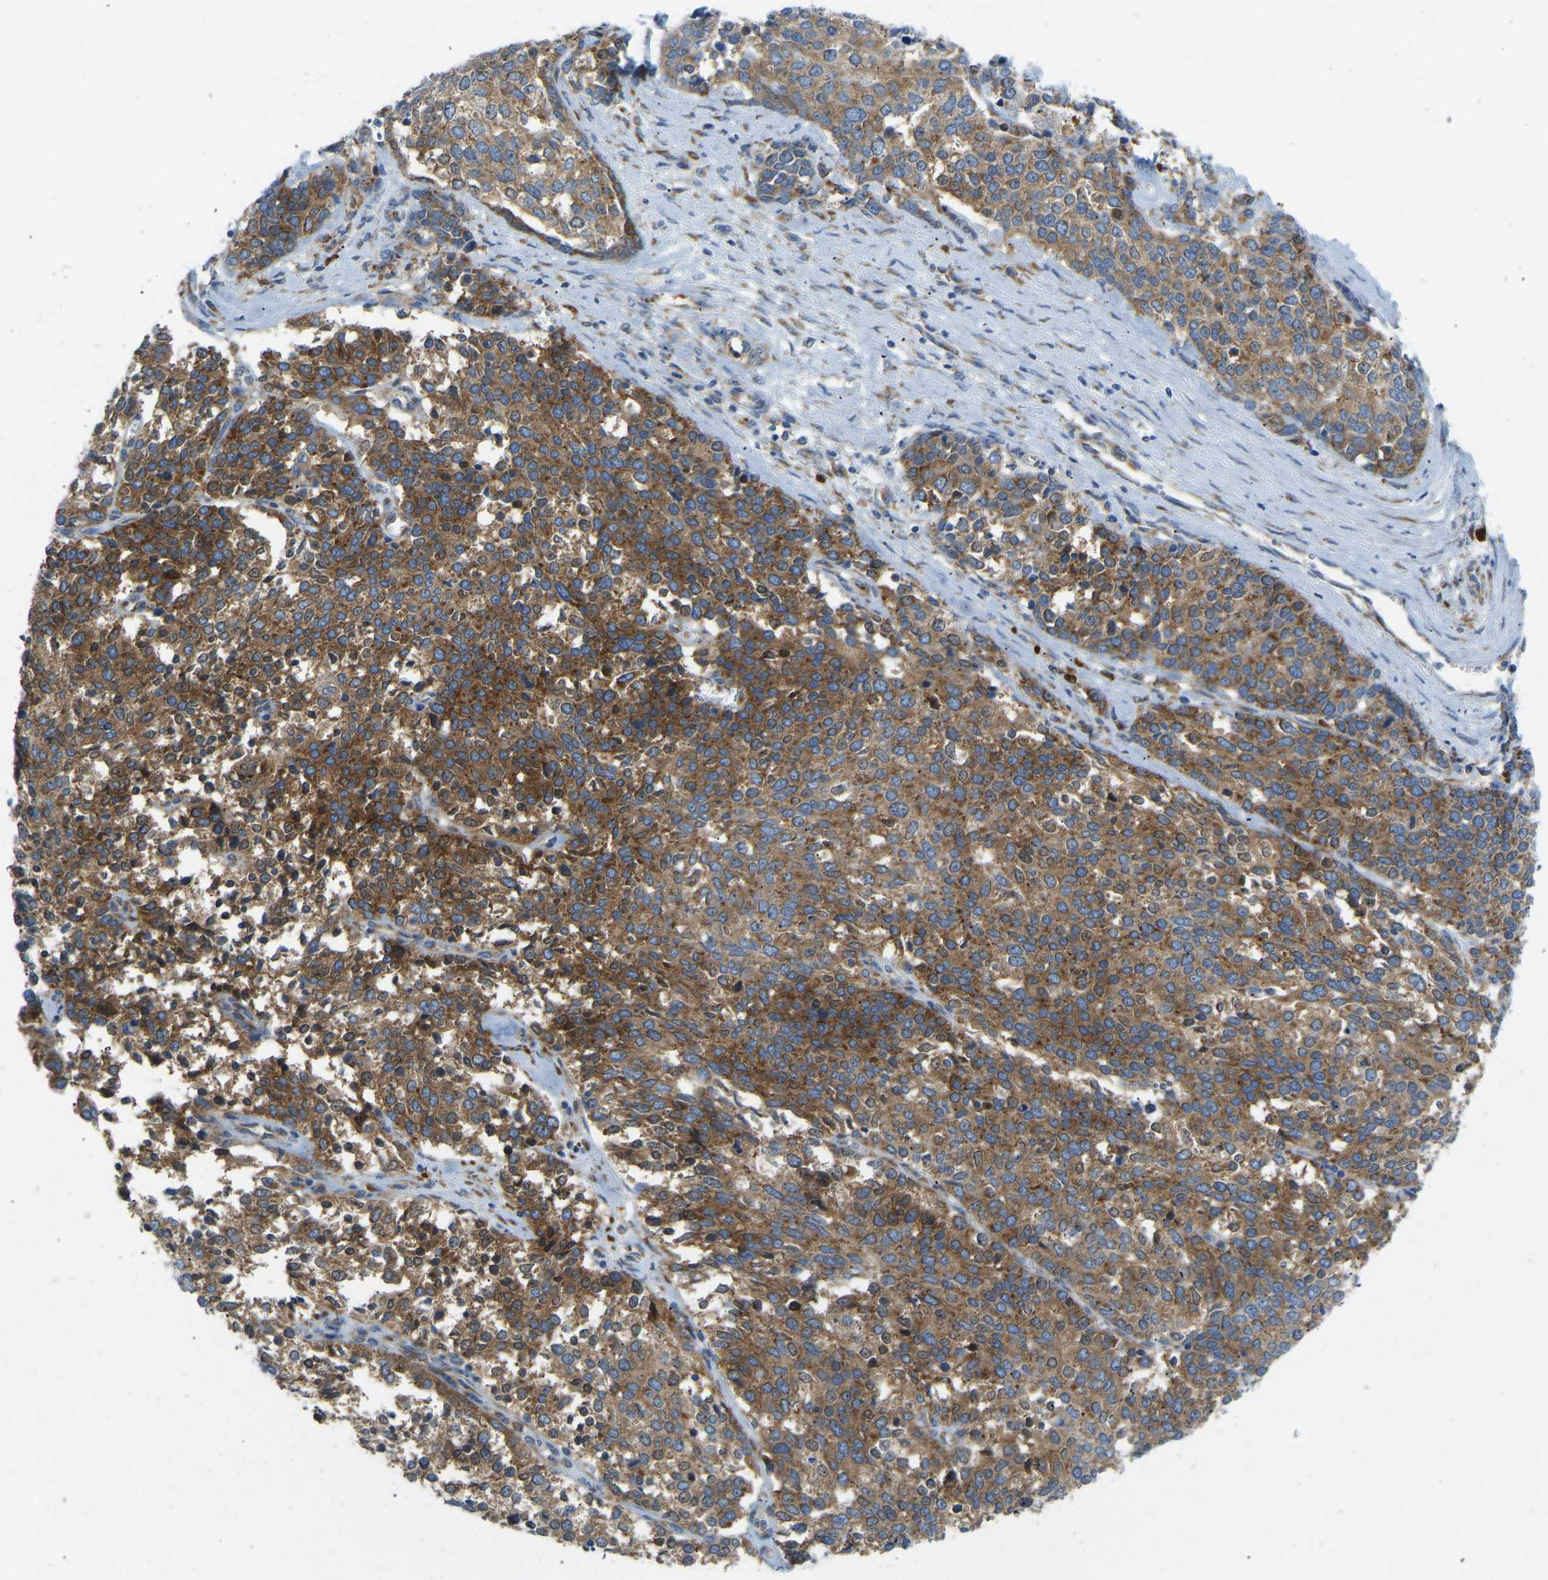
{"staining": {"intensity": "moderate", "quantity": ">75%", "location": "cytoplasmic/membranous"}, "tissue": "ovarian cancer", "cell_type": "Tumor cells", "image_type": "cancer", "snomed": [{"axis": "morphology", "description": "Cystadenocarcinoma, serous, NOS"}, {"axis": "topography", "description": "Ovary"}], "caption": "Brown immunohistochemical staining in human ovarian serous cystadenocarcinoma exhibits moderate cytoplasmic/membranous staining in approximately >75% of tumor cells. (Brightfield microscopy of DAB IHC at high magnification).", "gene": "SND1", "patient": {"sex": "female", "age": 44}}